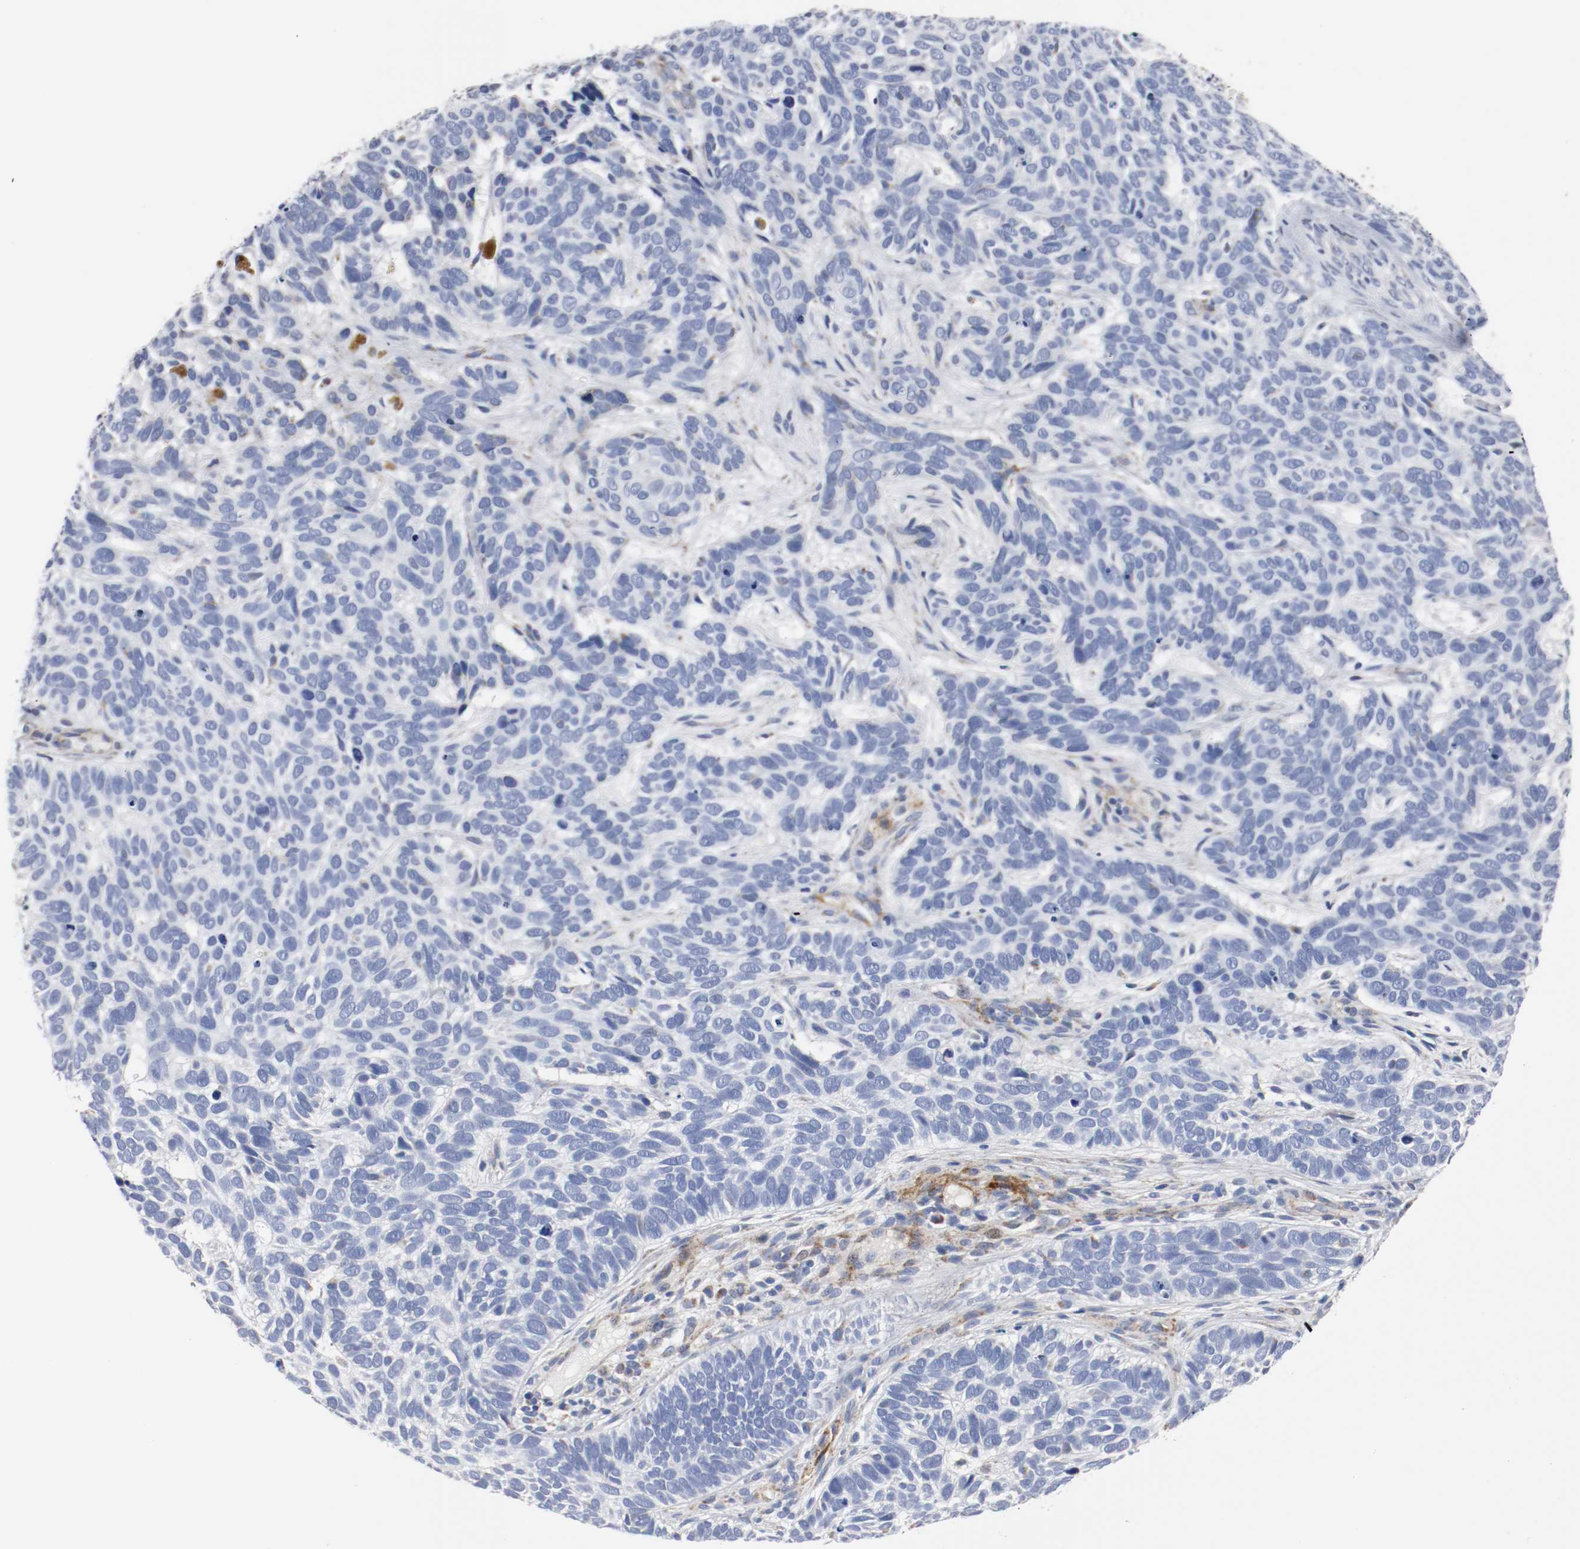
{"staining": {"intensity": "negative", "quantity": "none", "location": "none"}, "tissue": "skin cancer", "cell_type": "Tumor cells", "image_type": "cancer", "snomed": [{"axis": "morphology", "description": "Basal cell carcinoma"}, {"axis": "topography", "description": "Skin"}], "caption": "Tumor cells are negative for brown protein staining in skin cancer.", "gene": "TUBD1", "patient": {"sex": "male", "age": 87}}